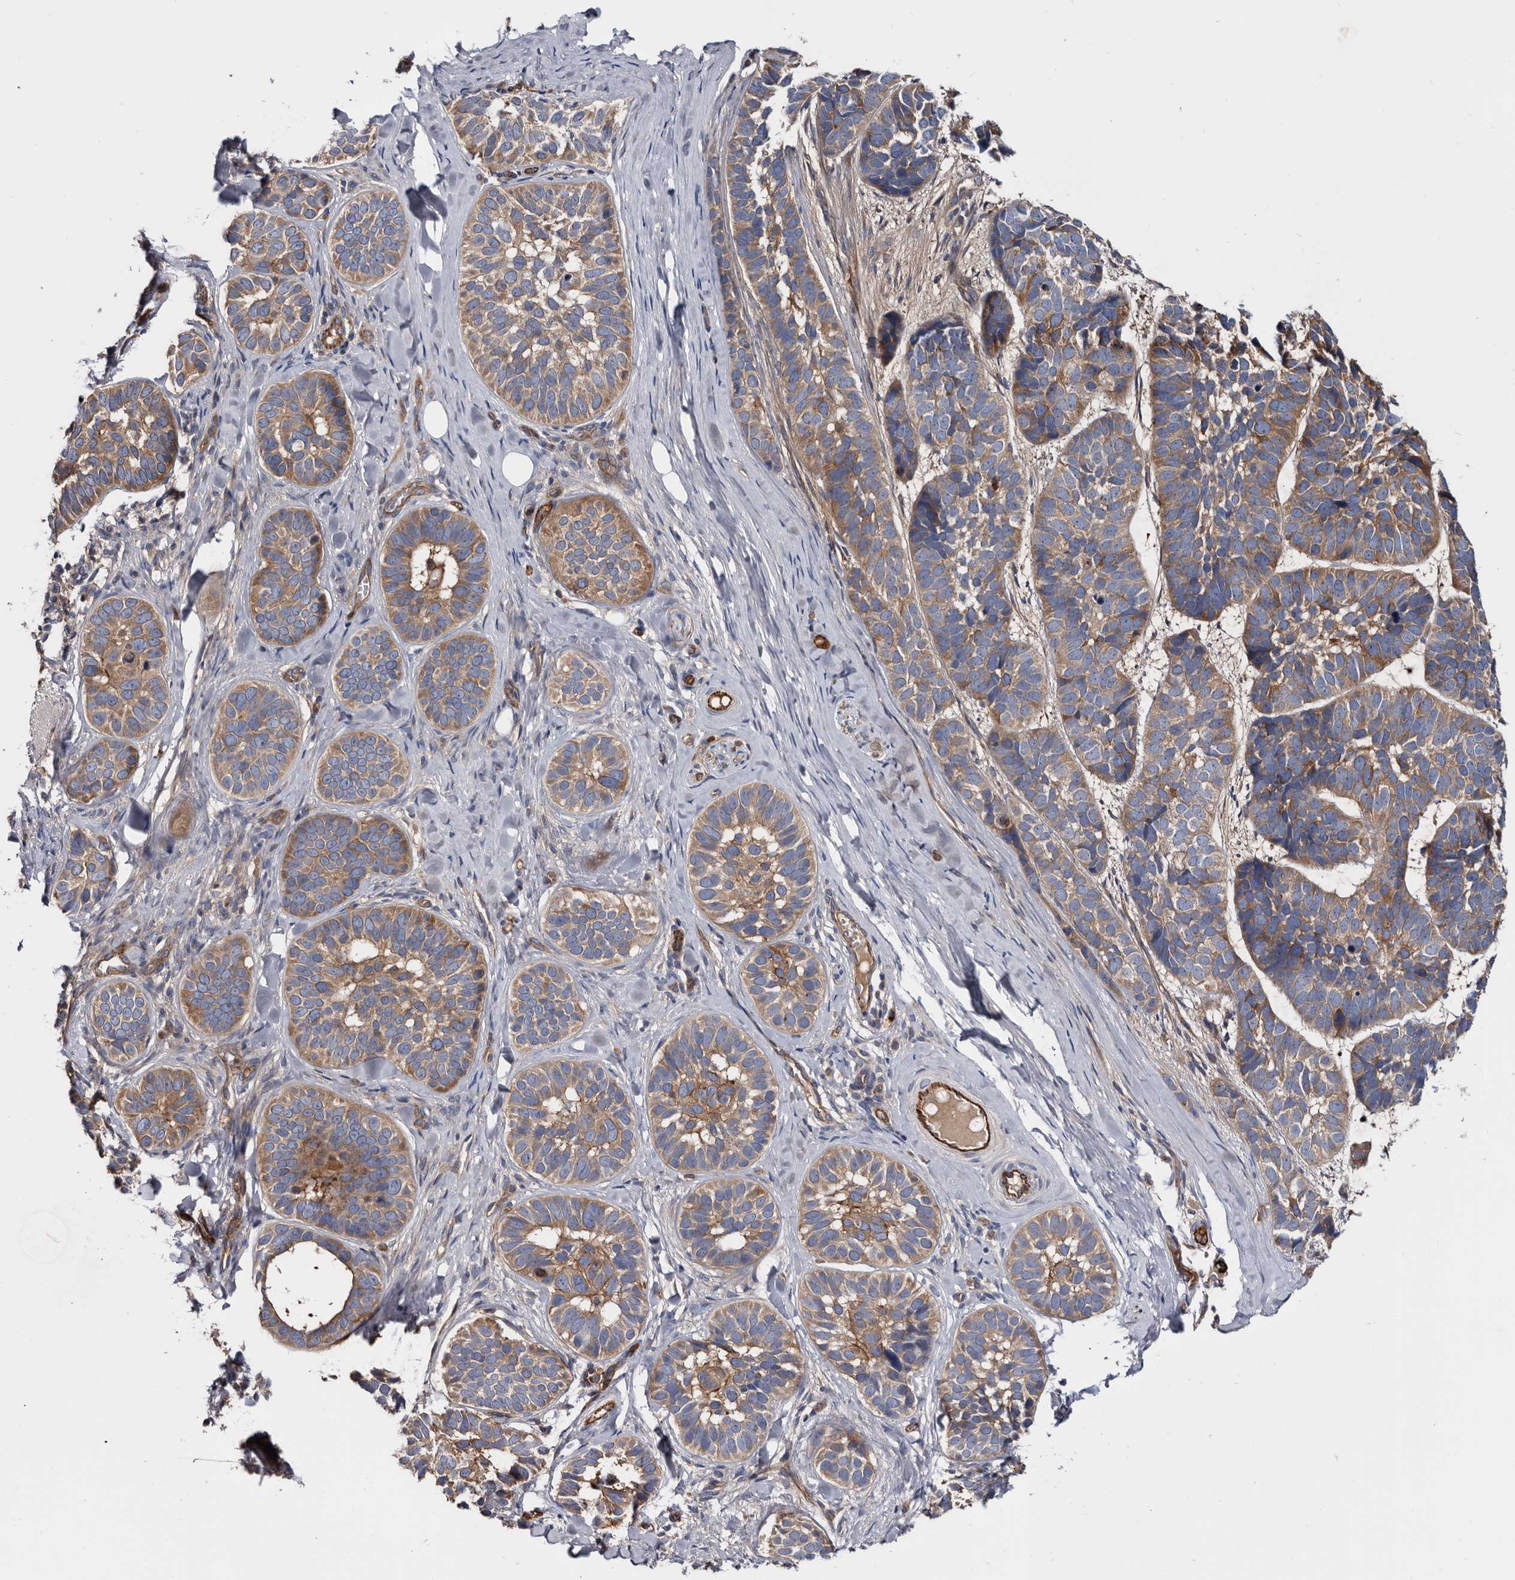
{"staining": {"intensity": "moderate", "quantity": ">75%", "location": "cytoplasmic/membranous"}, "tissue": "skin cancer", "cell_type": "Tumor cells", "image_type": "cancer", "snomed": [{"axis": "morphology", "description": "Basal cell carcinoma"}, {"axis": "topography", "description": "Skin"}], "caption": "Protein expression analysis of skin cancer shows moderate cytoplasmic/membranous staining in approximately >75% of tumor cells.", "gene": "TSPAN17", "patient": {"sex": "male", "age": 62}}